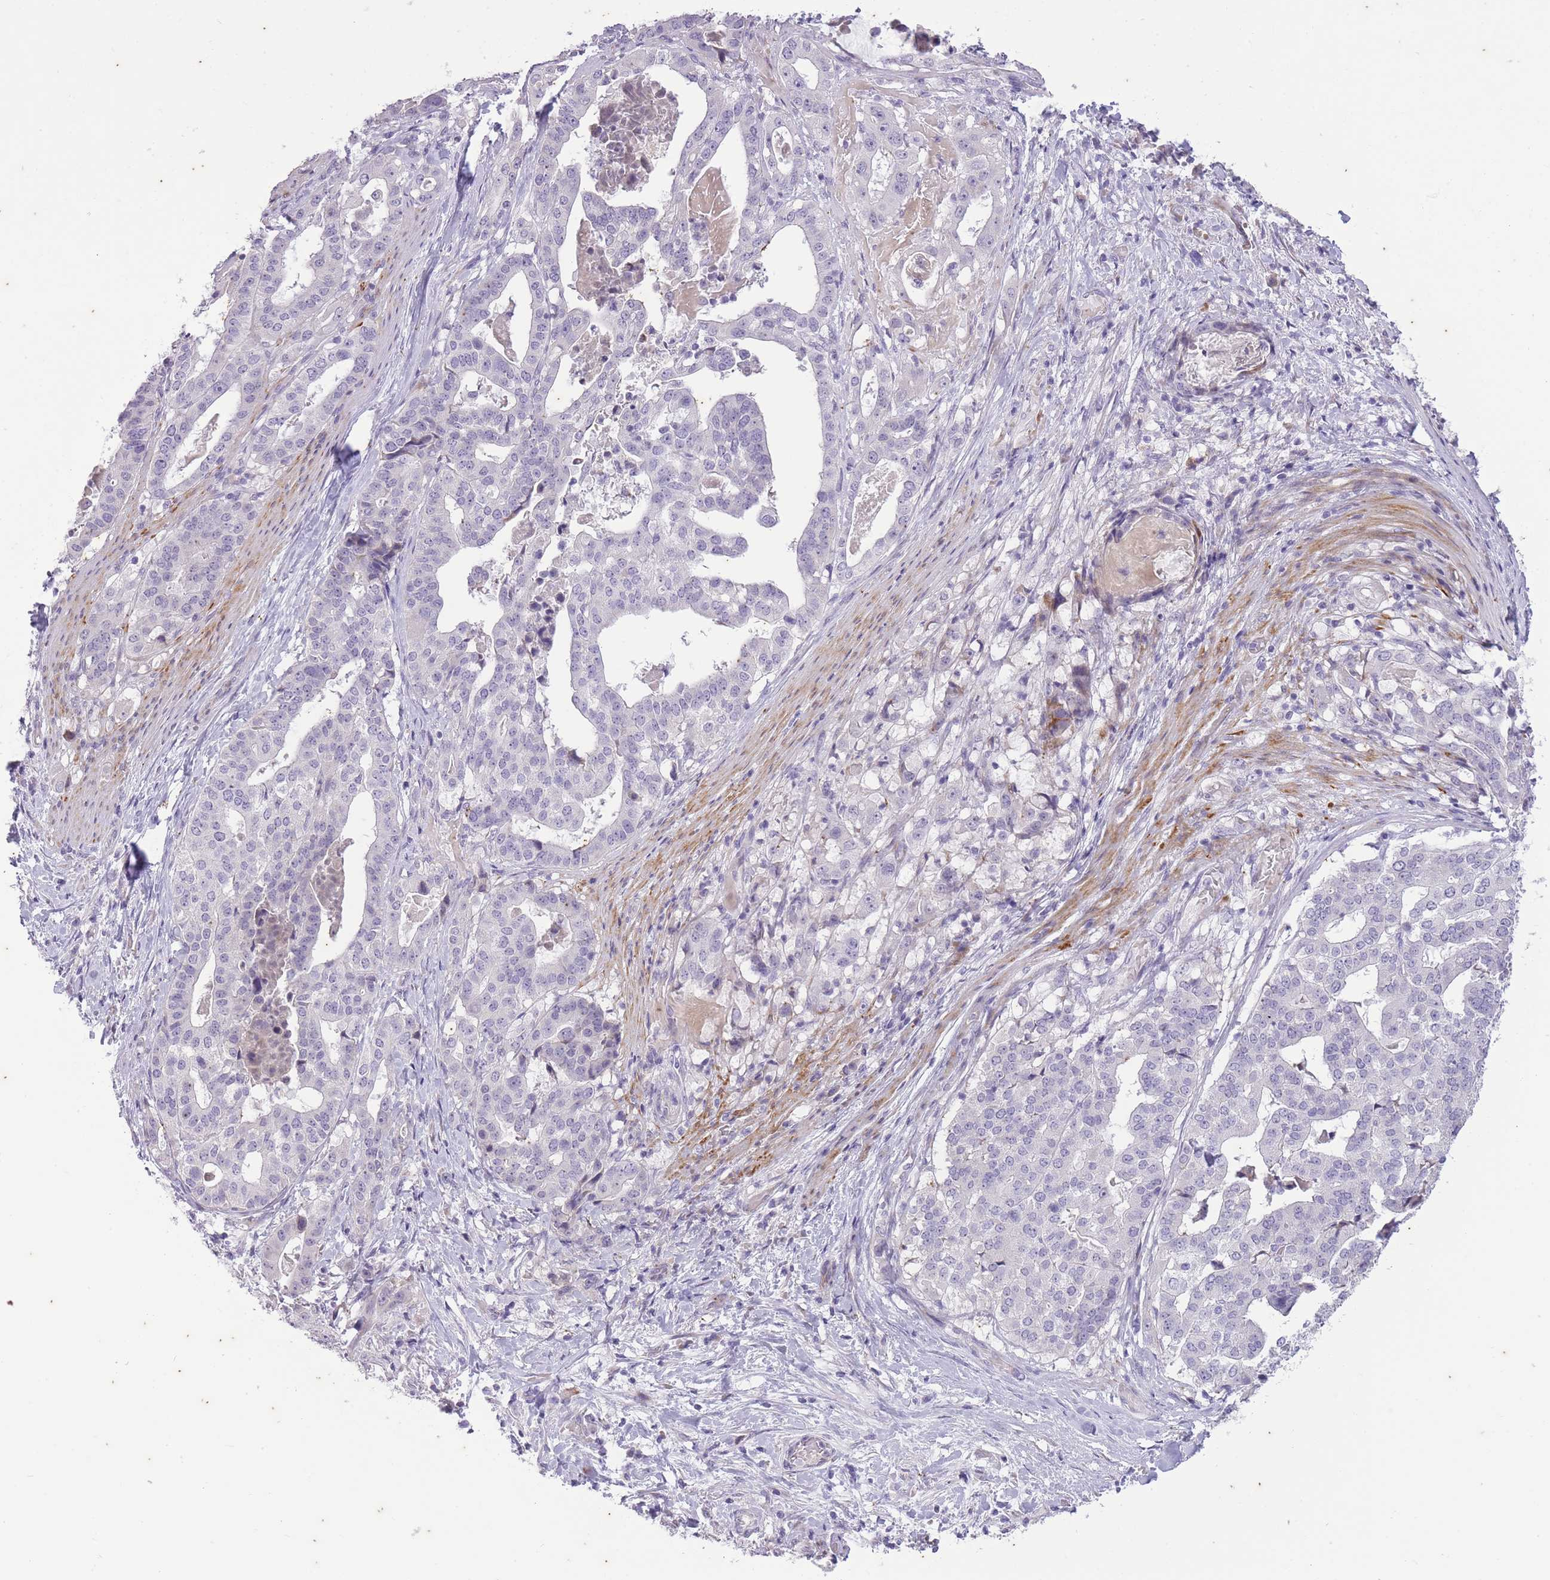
{"staining": {"intensity": "negative", "quantity": "none", "location": "none"}, "tissue": "stomach cancer", "cell_type": "Tumor cells", "image_type": "cancer", "snomed": [{"axis": "morphology", "description": "Adenocarcinoma, NOS"}, {"axis": "topography", "description": "Stomach"}], "caption": "Tumor cells are negative for protein expression in human adenocarcinoma (stomach).", "gene": "CNTNAP3", "patient": {"sex": "male", "age": 48}}